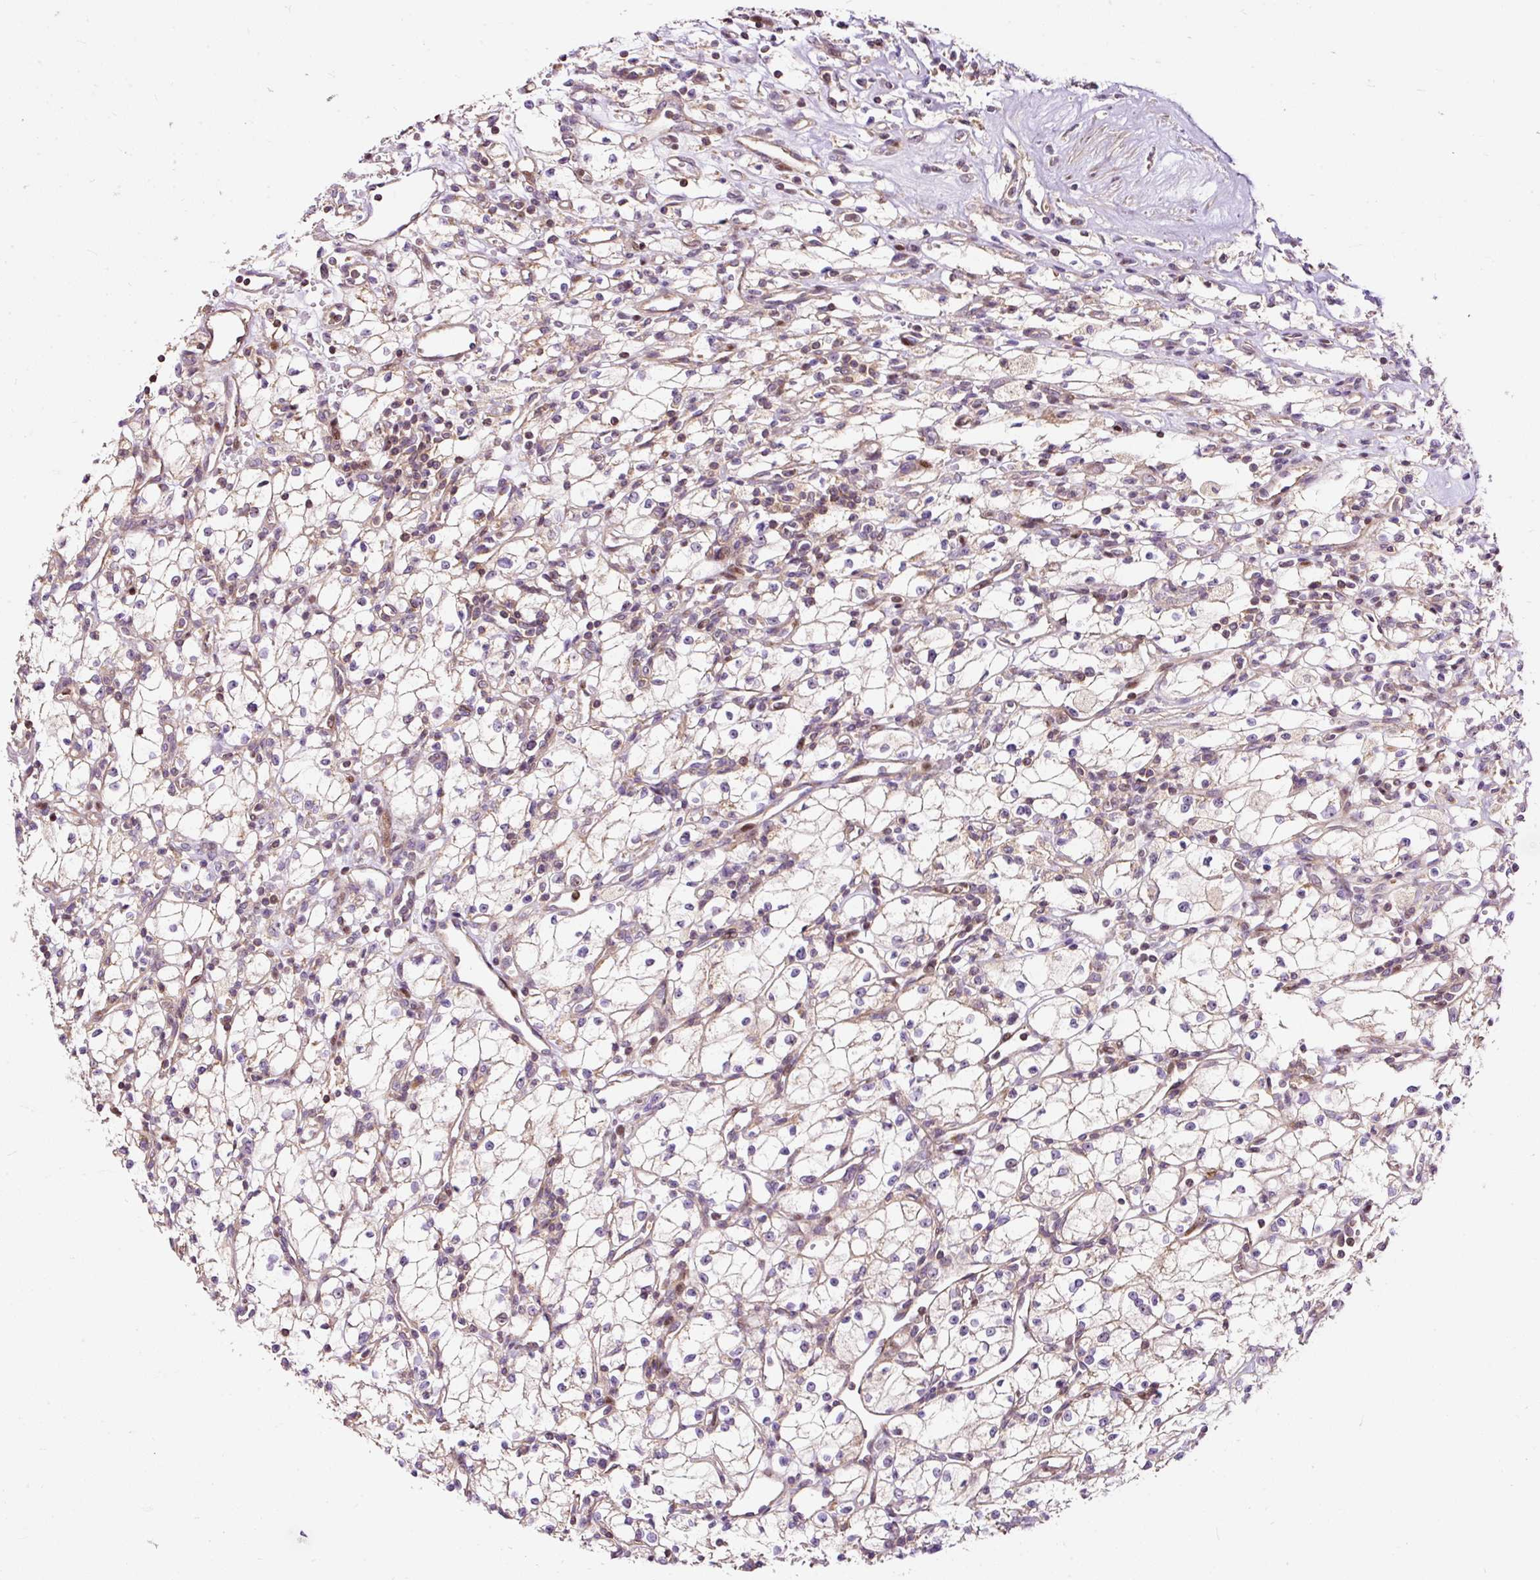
{"staining": {"intensity": "weak", "quantity": "<25%", "location": "cytoplasmic/membranous,nuclear"}, "tissue": "renal cancer", "cell_type": "Tumor cells", "image_type": "cancer", "snomed": [{"axis": "morphology", "description": "Adenocarcinoma, NOS"}, {"axis": "topography", "description": "Kidney"}], "caption": "This is a micrograph of immunohistochemistry staining of renal adenocarcinoma, which shows no staining in tumor cells.", "gene": "BOLA3", "patient": {"sex": "male", "age": 59}}